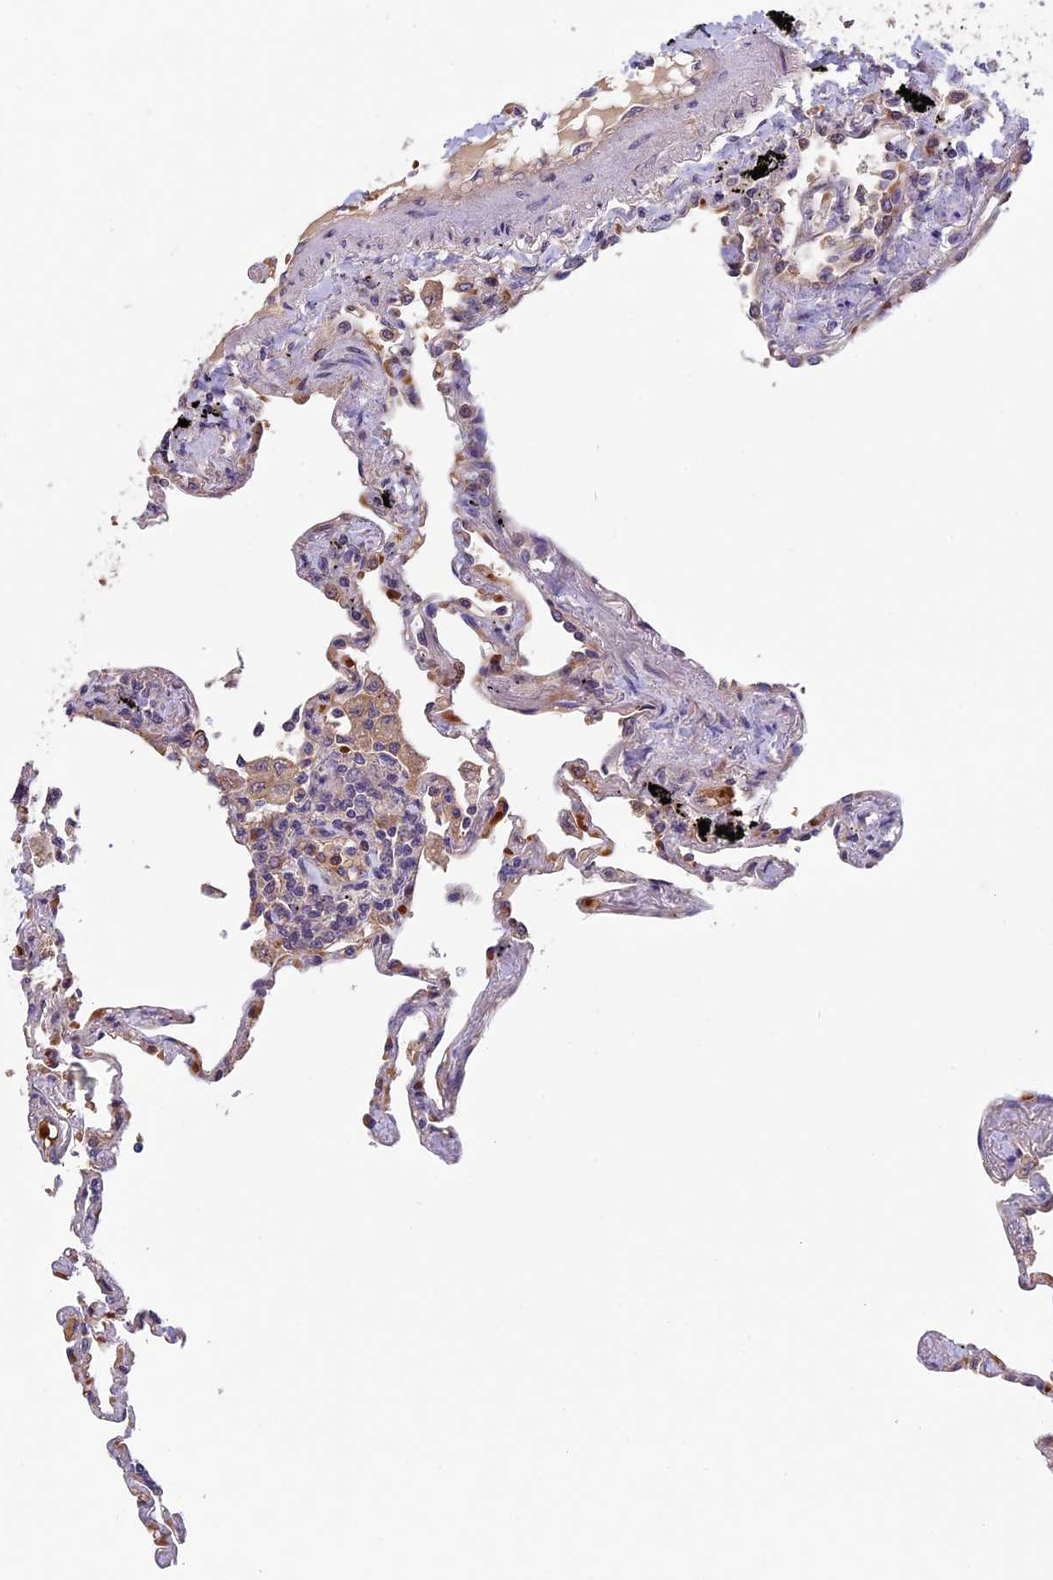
{"staining": {"intensity": "moderate", "quantity": "25%-75%", "location": "cytoplasmic/membranous"}, "tissue": "lung", "cell_type": "Alveolar cells", "image_type": "normal", "snomed": [{"axis": "morphology", "description": "Normal tissue, NOS"}, {"axis": "topography", "description": "Lung"}], "caption": "IHC histopathology image of unremarkable human lung stained for a protein (brown), which displays medium levels of moderate cytoplasmic/membranous positivity in about 25%-75% of alveolar cells.", "gene": "CCDC9B", "patient": {"sex": "female", "age": 67}}